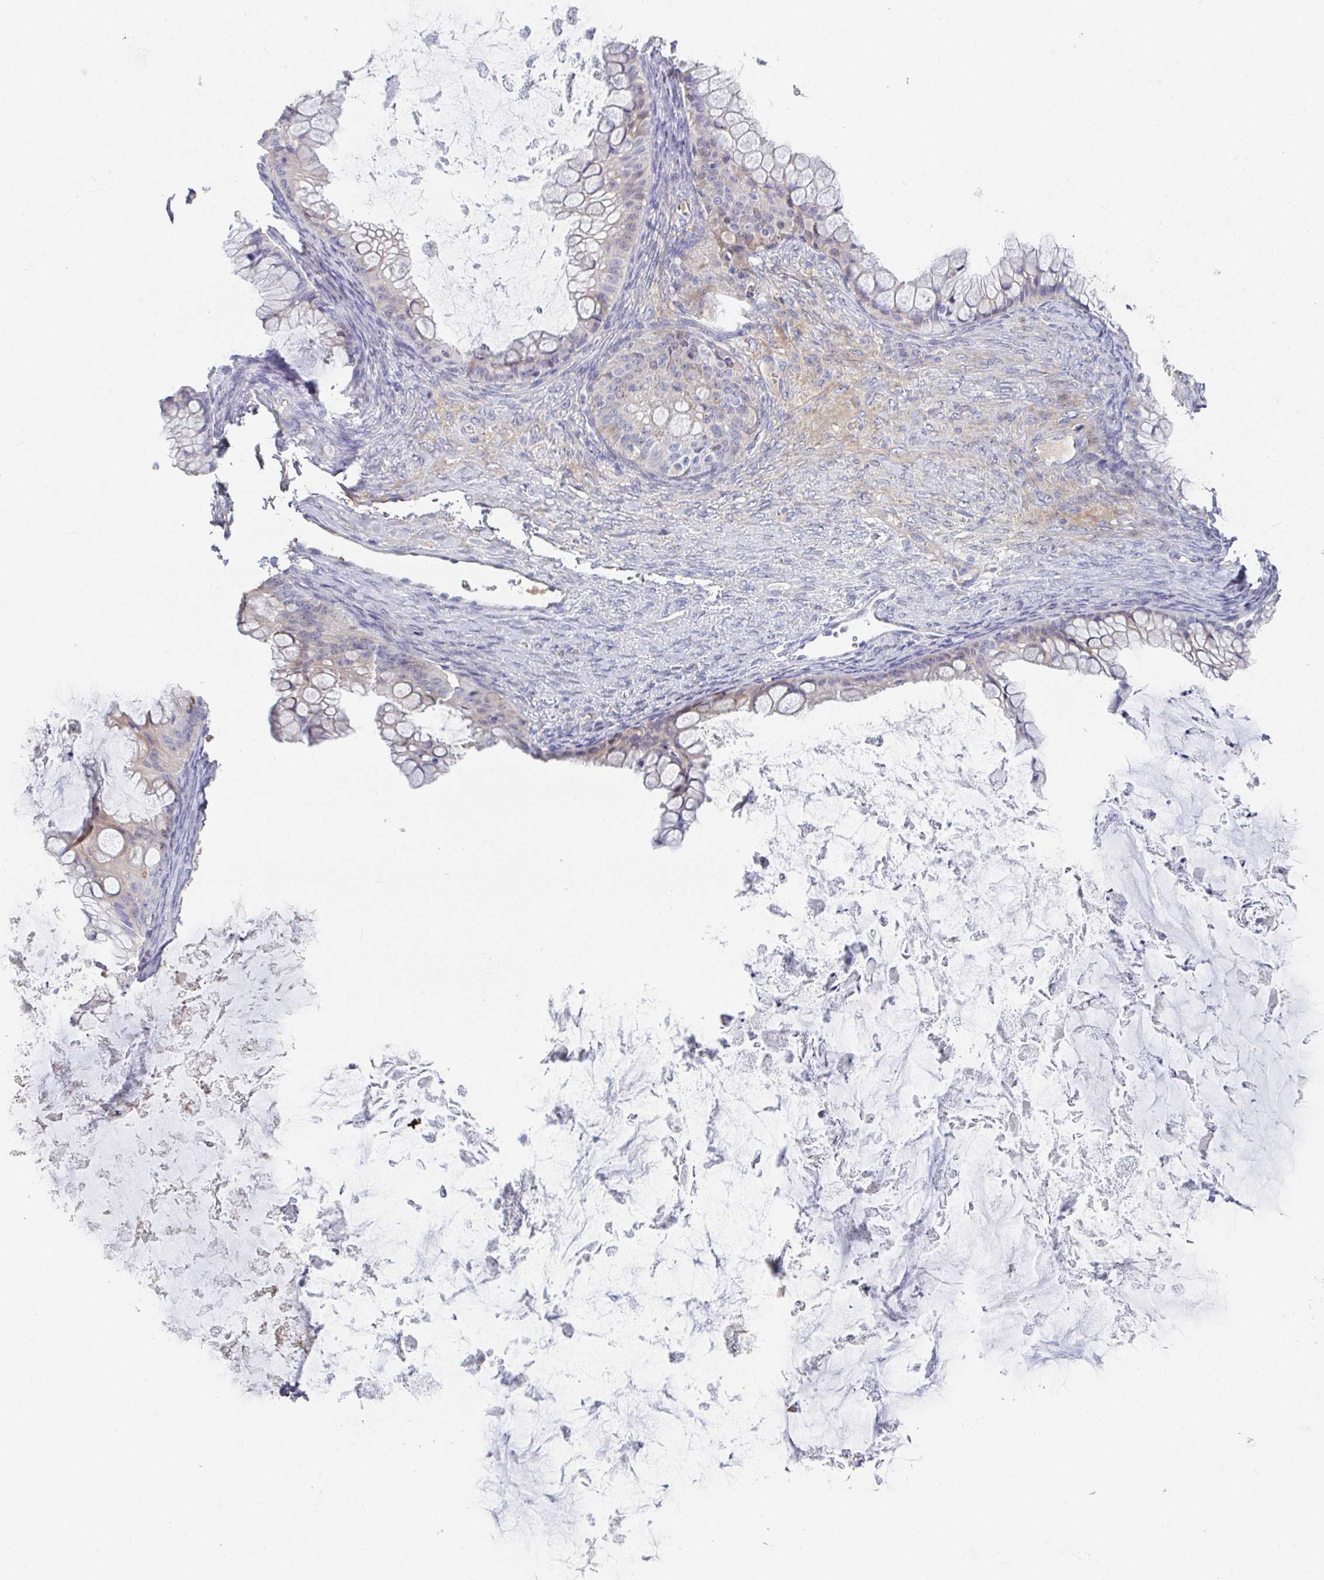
{"staining": {"intensity": "negative", "quantity": "none", "location": "none"}, "tissue": "ovarian cancer", "cell_type": "Tumor cells", "image_type": "cancer", "snomed": [{"axis": "morphology", "description": "Cystadenocarcinoma, mucinous, NOS"}, {"axis": "topography", "description": "Ovary"}], "caption": "Immunohistochemistry histopathology image of neoplastic tissue: human ovarian cancer stained with DAB reveals no significant protein positivity in tumor cells.", "gene": "ANO5", "patient": {"sex": "female", "age": 35}}